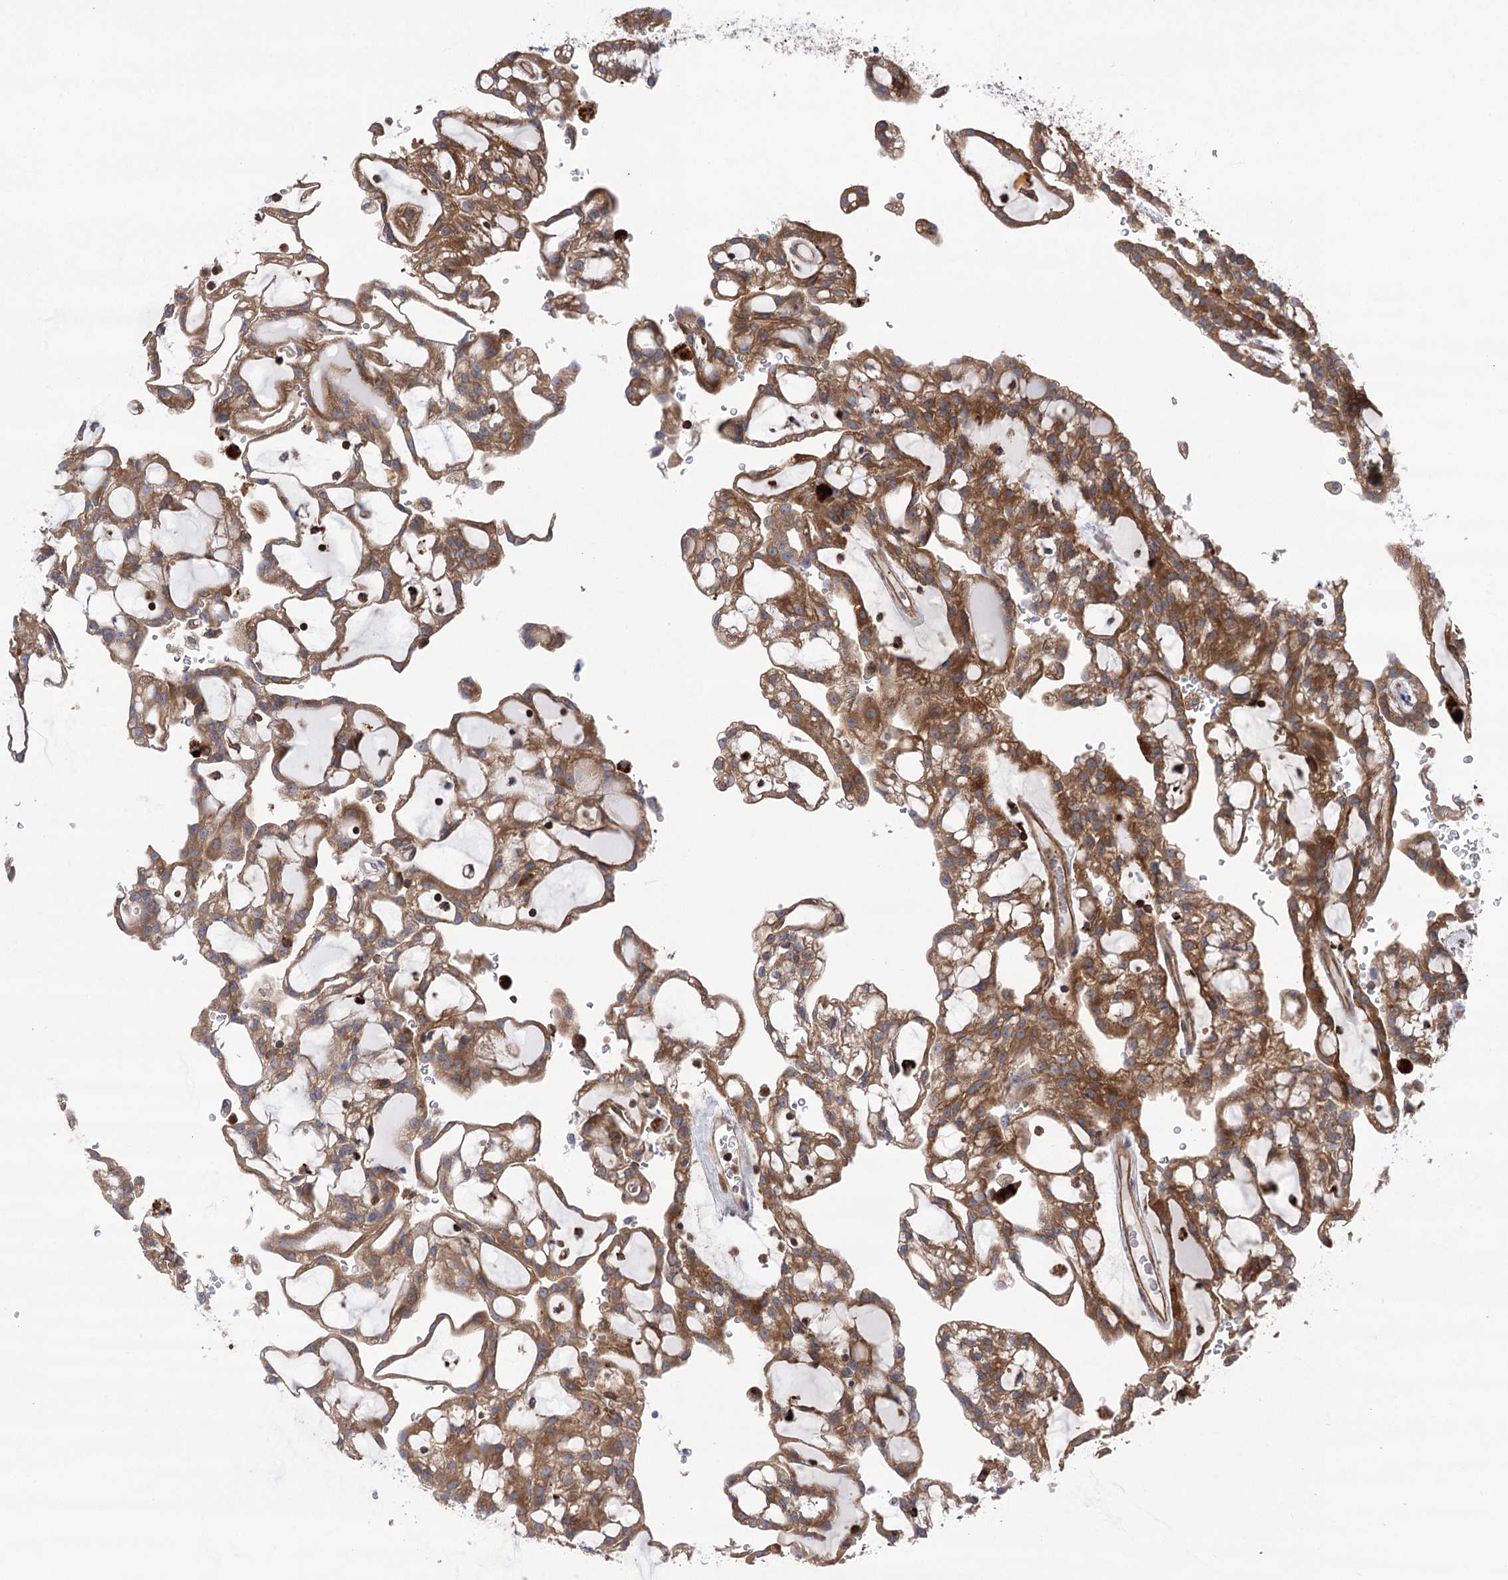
{"staining": {"intensity": "moderate", "quantity": ">75%", "location": "cytoplasmic/membranous"}, "tissue": "renal cancer", "cell_type": "Tumor cells", "image_type": "cancer", "snomed": [{"axis": "morphology", "description": "Adenocarcinoma, NOS"}, {"axis": "topography", "description": "Kidney"}], "caption": "DAB immunohistochemical staining of human renal adenocarcinoma displays moderate cytoplasmic/membranous protein expression in about >75% of tumor cells.", "gene": "VPS37B", "patient": {"sex": "male", "age": 63}}